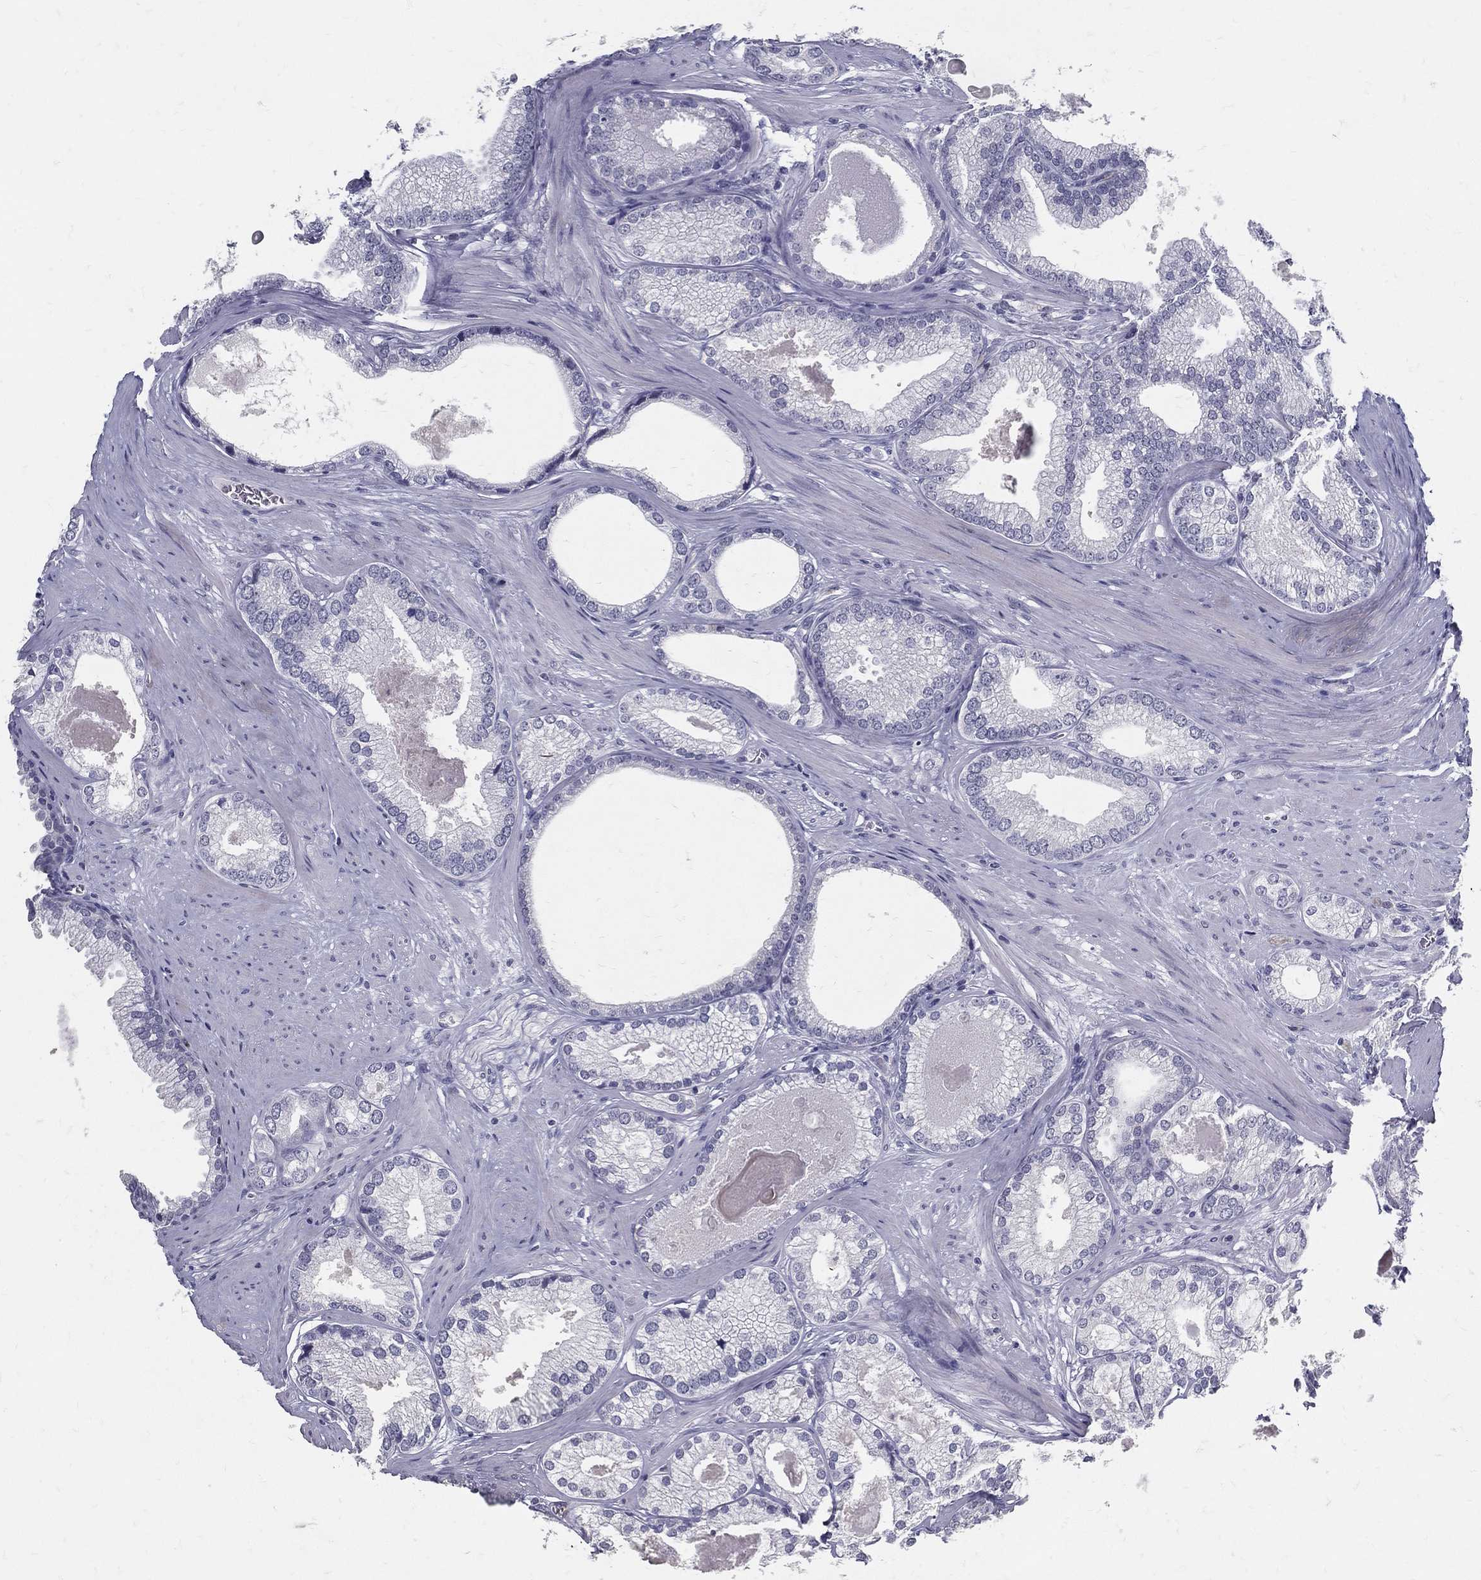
{"staining": {"intensity": "negative", "quantity": "none", "location": "none"}, "tissue": "prostate cancer", "cell_type": "Tumor cells", "image_type": "cancer", "snomed": [{"axis": "morphology", "description": "Adenocarcinoma, High grade"}, {"axis": "topography", "description": "Prostate and seminal vesicle, NOS"}], "caption": "The histopathology image exhibits no significant staining in tumor cells of prostate cancer.", "gene": "ACE2", "patient": {"sex": "male", "age": 62}}